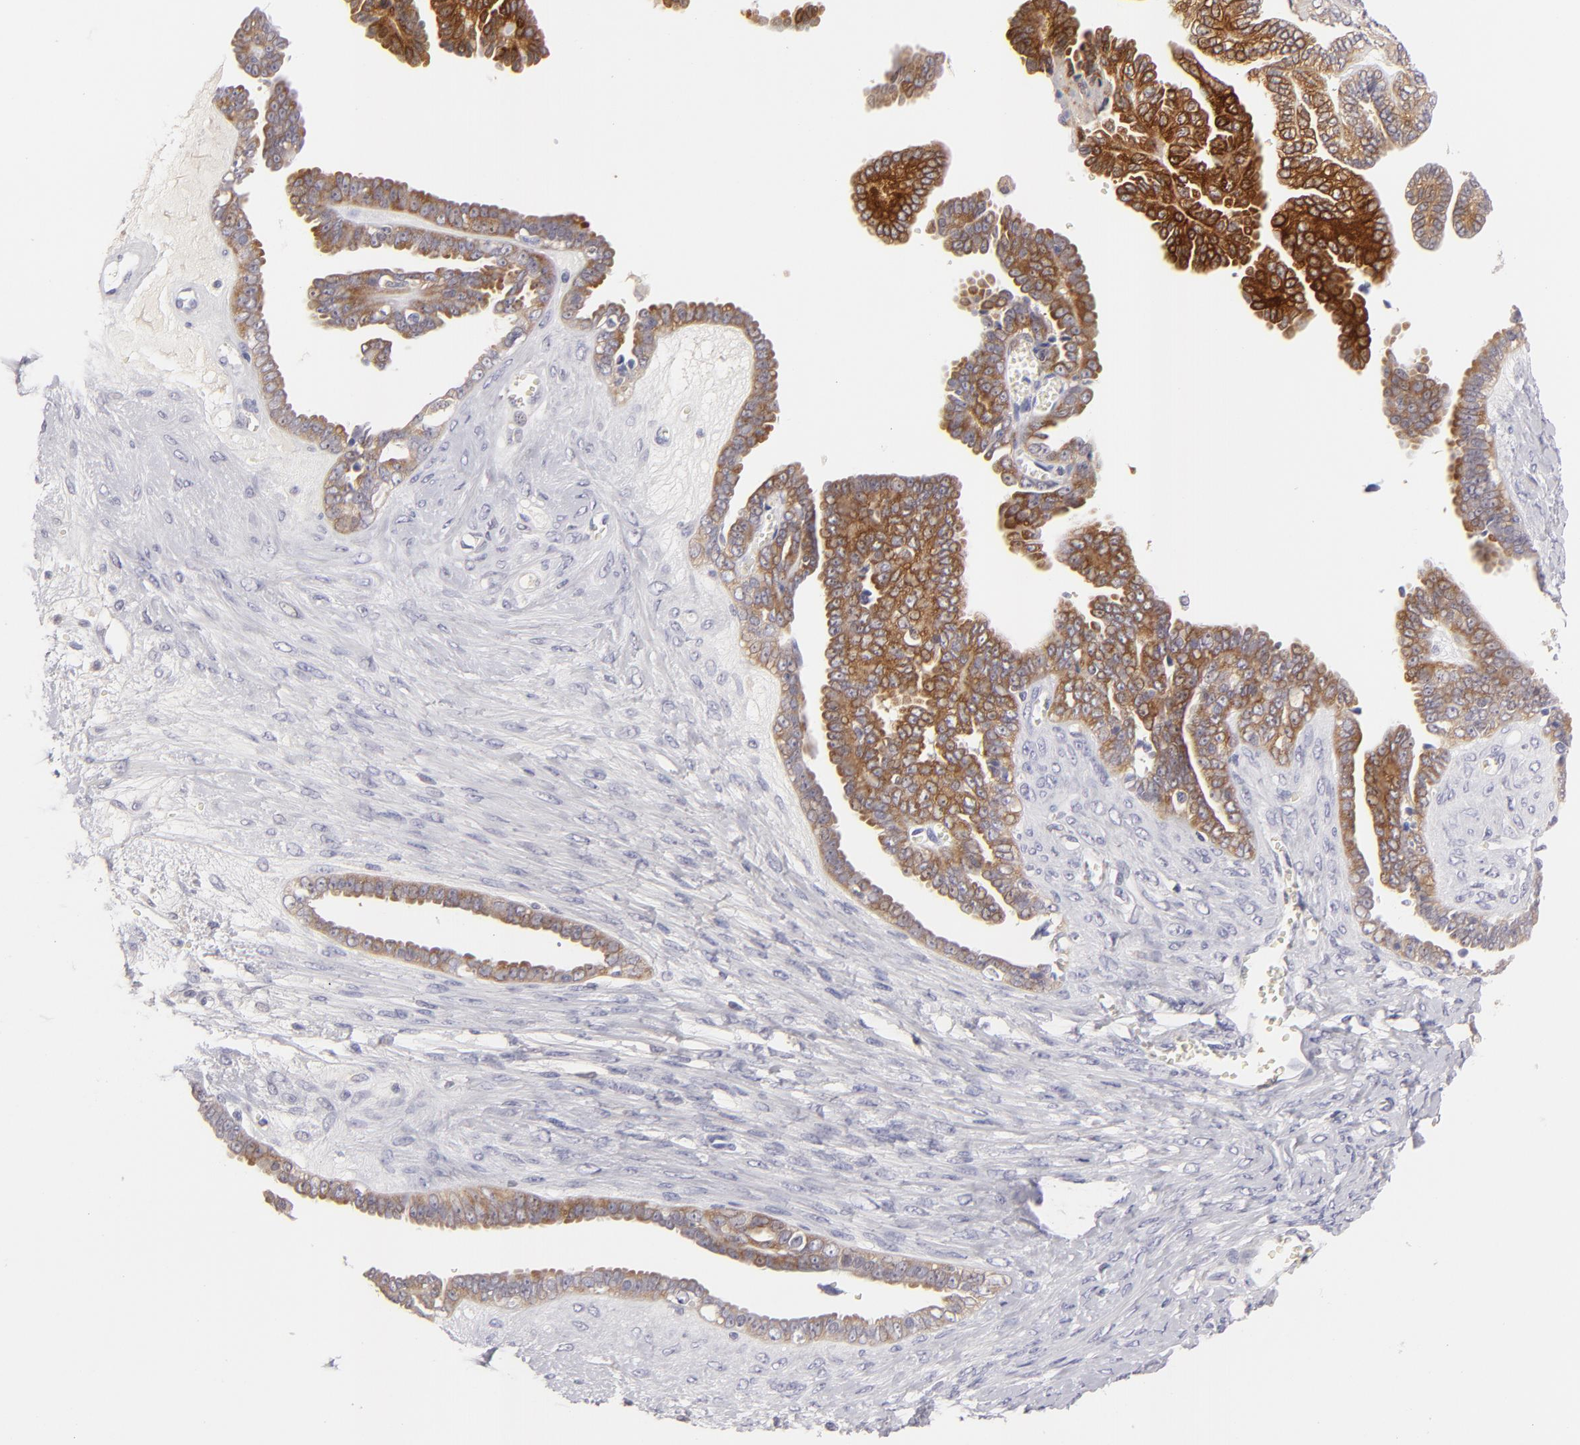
{"staining": {"intensity": "strong", "quantity": ">75%", "location": "cytoplasmic/membranous"}, "tissue": "ovarian cancer", "cell_type": "Tumor cells", "image_type": "cancer", "snomed": [{"axis": "morphology", "description": "Cystadenocarcinoma, serous, NOS"}, {"axis": "topography", "description": "Ovary"}], "caption": "Approximately >75% of tumor cells in human ovarian cancer reveal strong cytoplasmic/membranous protein positivity as visualized by brown immunohistochemical staining.", "gene": "MMP10", "patient": {"sex": "female", "age": 71}}